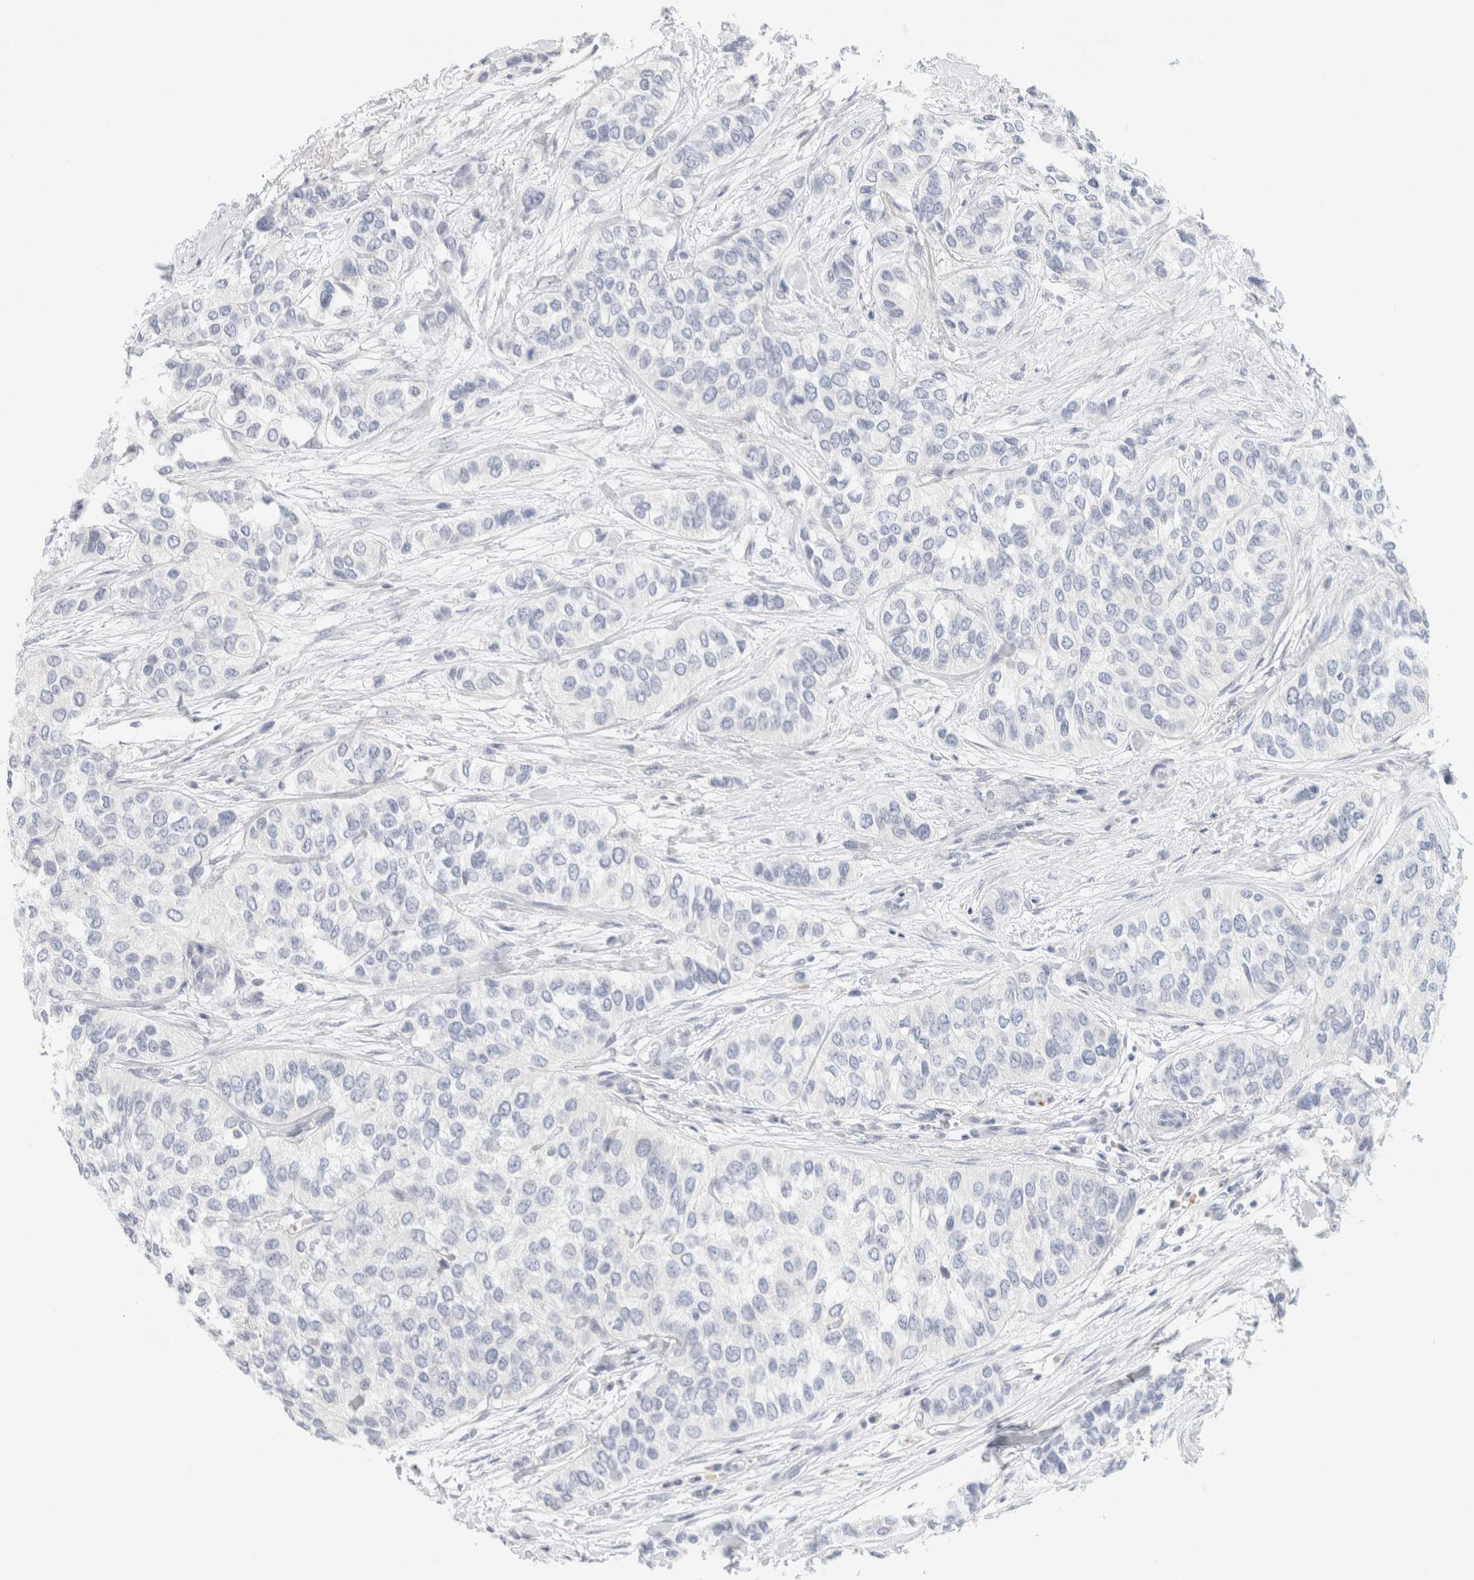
{"staining": {"intensity": "negative", "quantity": "none", "location": "none"}, "tissue": "urothelial cancer", "cell_type": "Tumor cells", "image_type": "cancer", "snomed": [{"axis": "morphology", "description": "Urothelial carcinoma, High grade"}, {"axis": "topography", "description": "Urinary bladder"}], "caption": "This photomicrograph is of urothelial cancer stained with immunohistochemistry (IHC) to label a protein in brown with the nuclei are counter-stained blue. There is no expression in tumor cells.", "gene": "NEFM", "patient": {"sex": "female", "age": 56}}